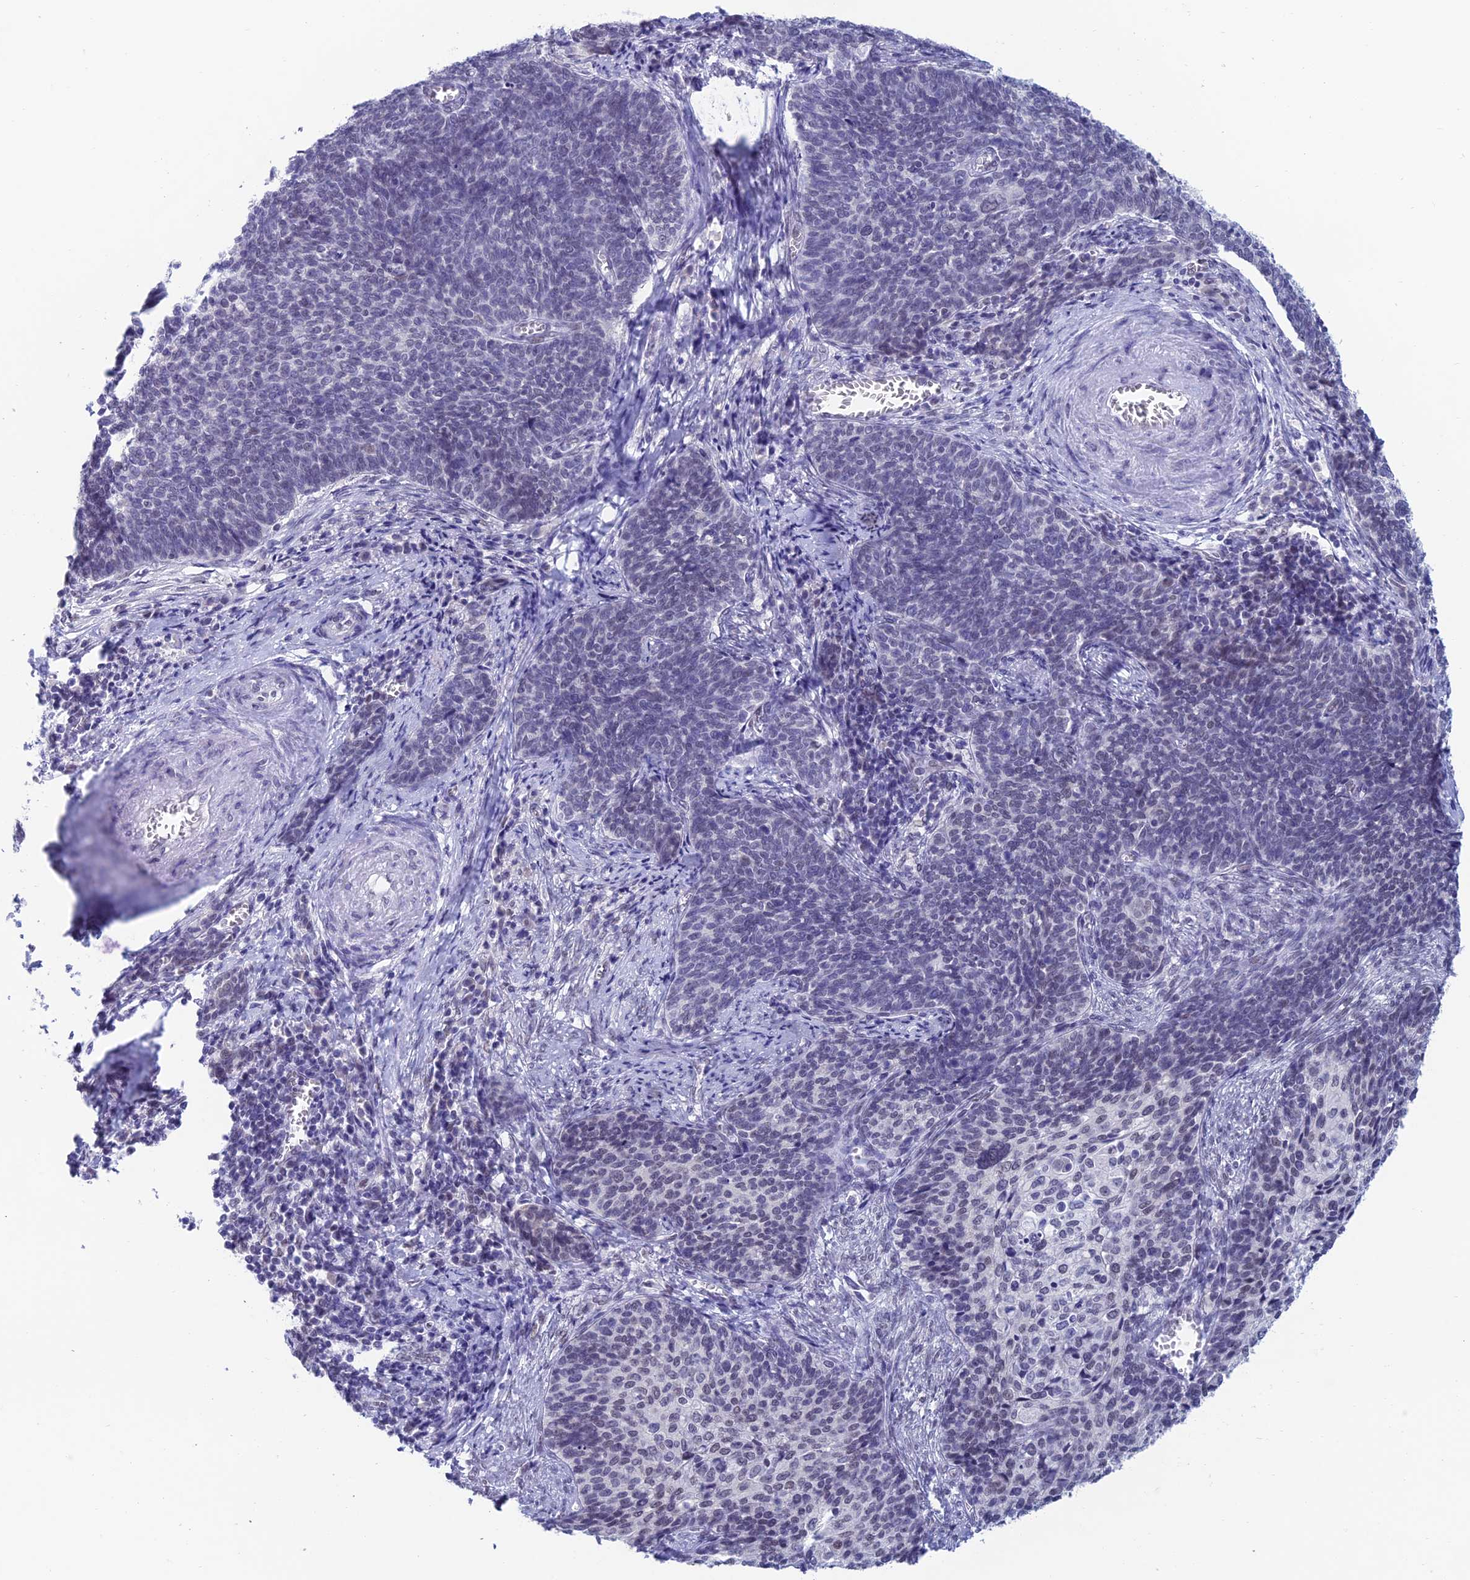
{"staining": {"intensity": "negative", "quantity": "none", "location": "none"}, "tissue": "cervical cancer", "cell_type": "Tumor cells", "image_type": "cancer", "snomed": [{"axis": "morphology", "description": "Squamous cell carcinoma, NOS"}, {"axis": "topography", "description": "Cervix"}], "caption": "Tumor cells show no significant protein staining in cervical cancer (squamous cell carcinoma).", "gene": "NABP2", "patient": {"sex": "female", "age": 39}}